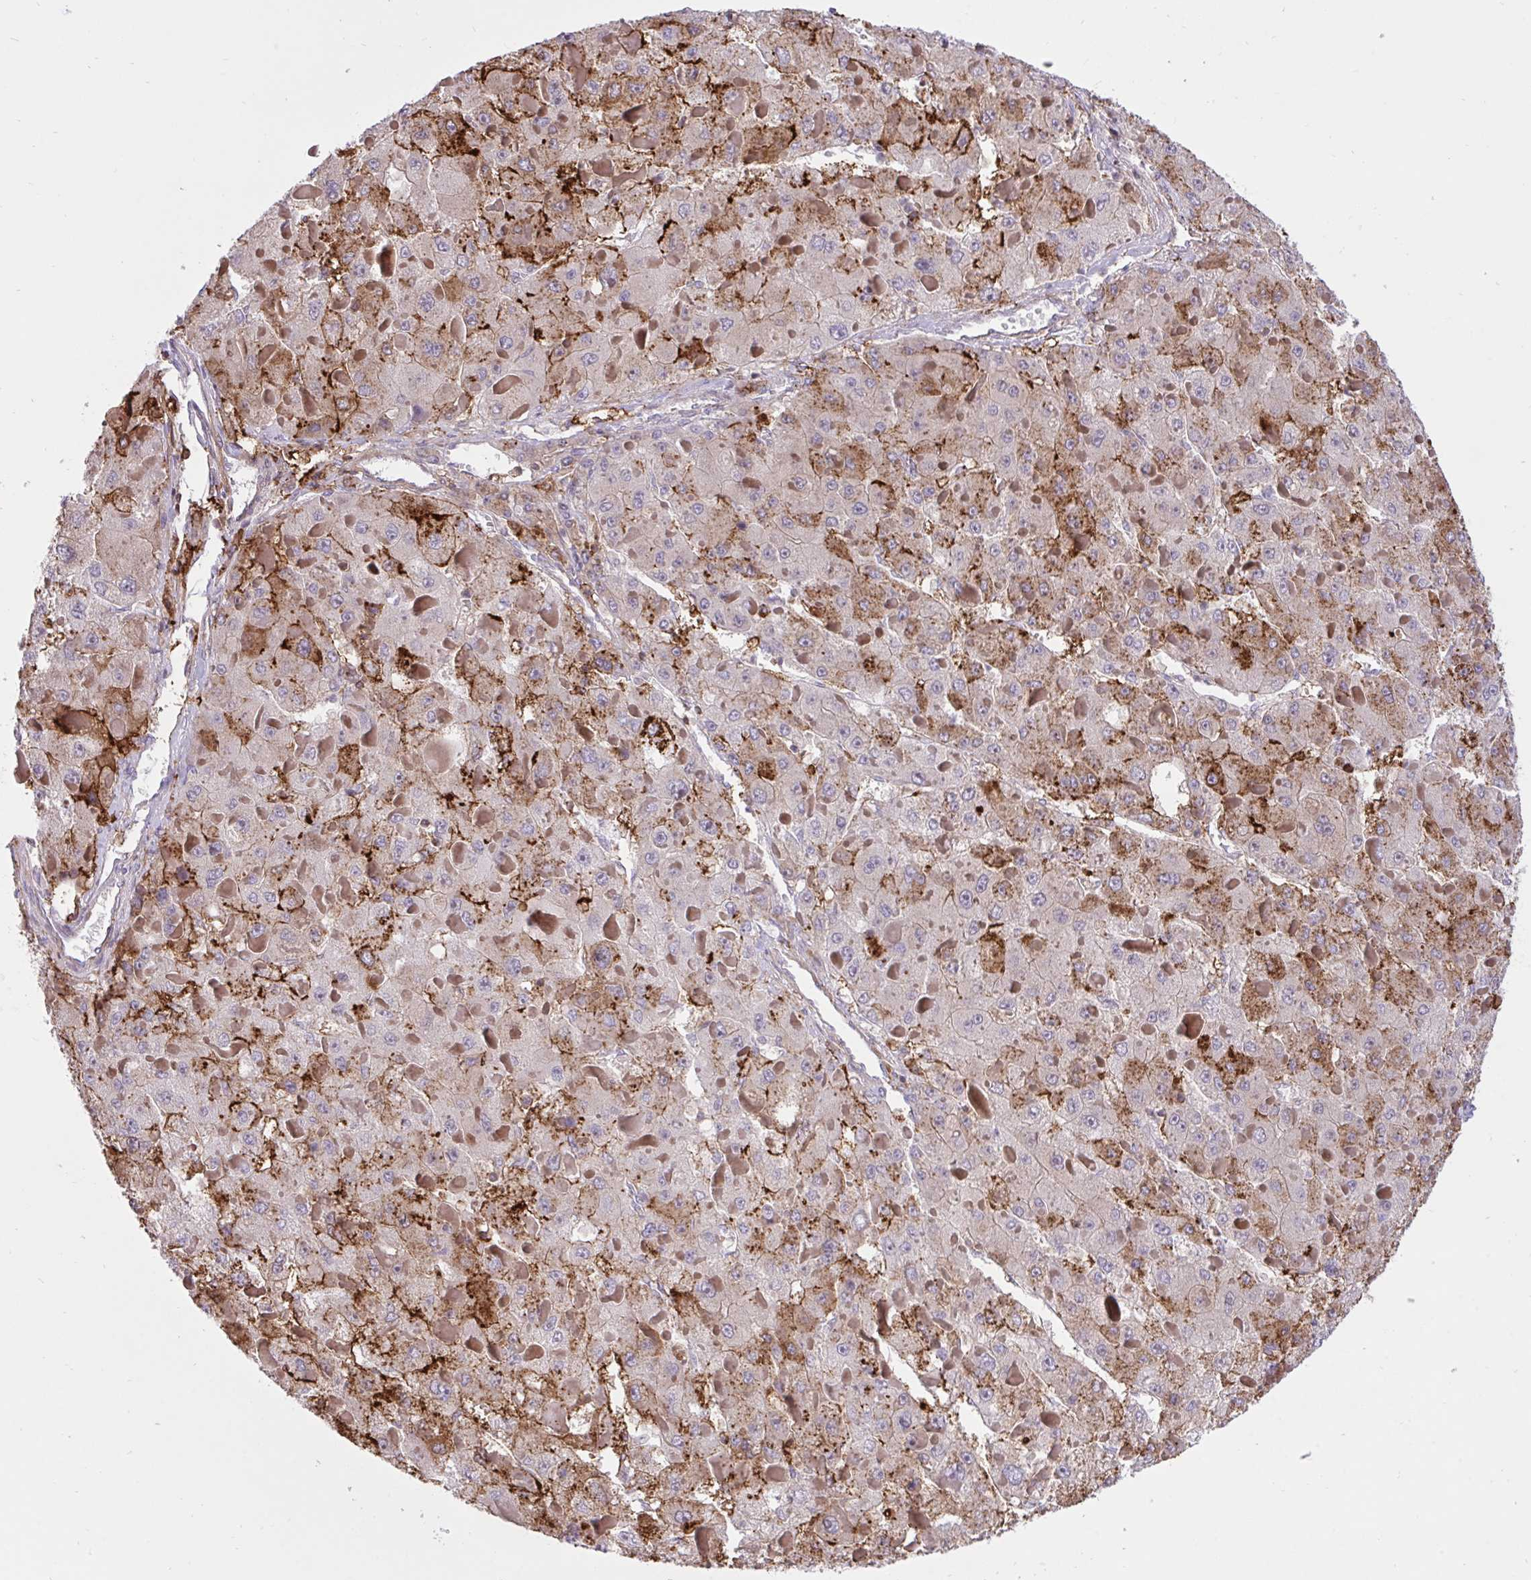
{"staining": {"intensity": "strong", "quantity": "25%-75%", "location": "cytoplasmic/membranous"}, "tissue": "liver cancer", "cell_type": "Tumor cells", "image_type": "cancer", "snomed": [{"axis": "morphology", "description": "Carcinoma, Hepatocellular, NOS"}, {"axis": "topography", "description": "Liver"}], "caption": "Immunohistochemical staining of liver cancer (hepatocellular carcinoma) shows high levels of strong cytoplasmic/membranous staining in about 25%-75% of tumor cells. (Brightfield microscopy of DAB IHC at high magnification).", "gene": "ERI1", "patient": {"sex": "female", "age": 73}}